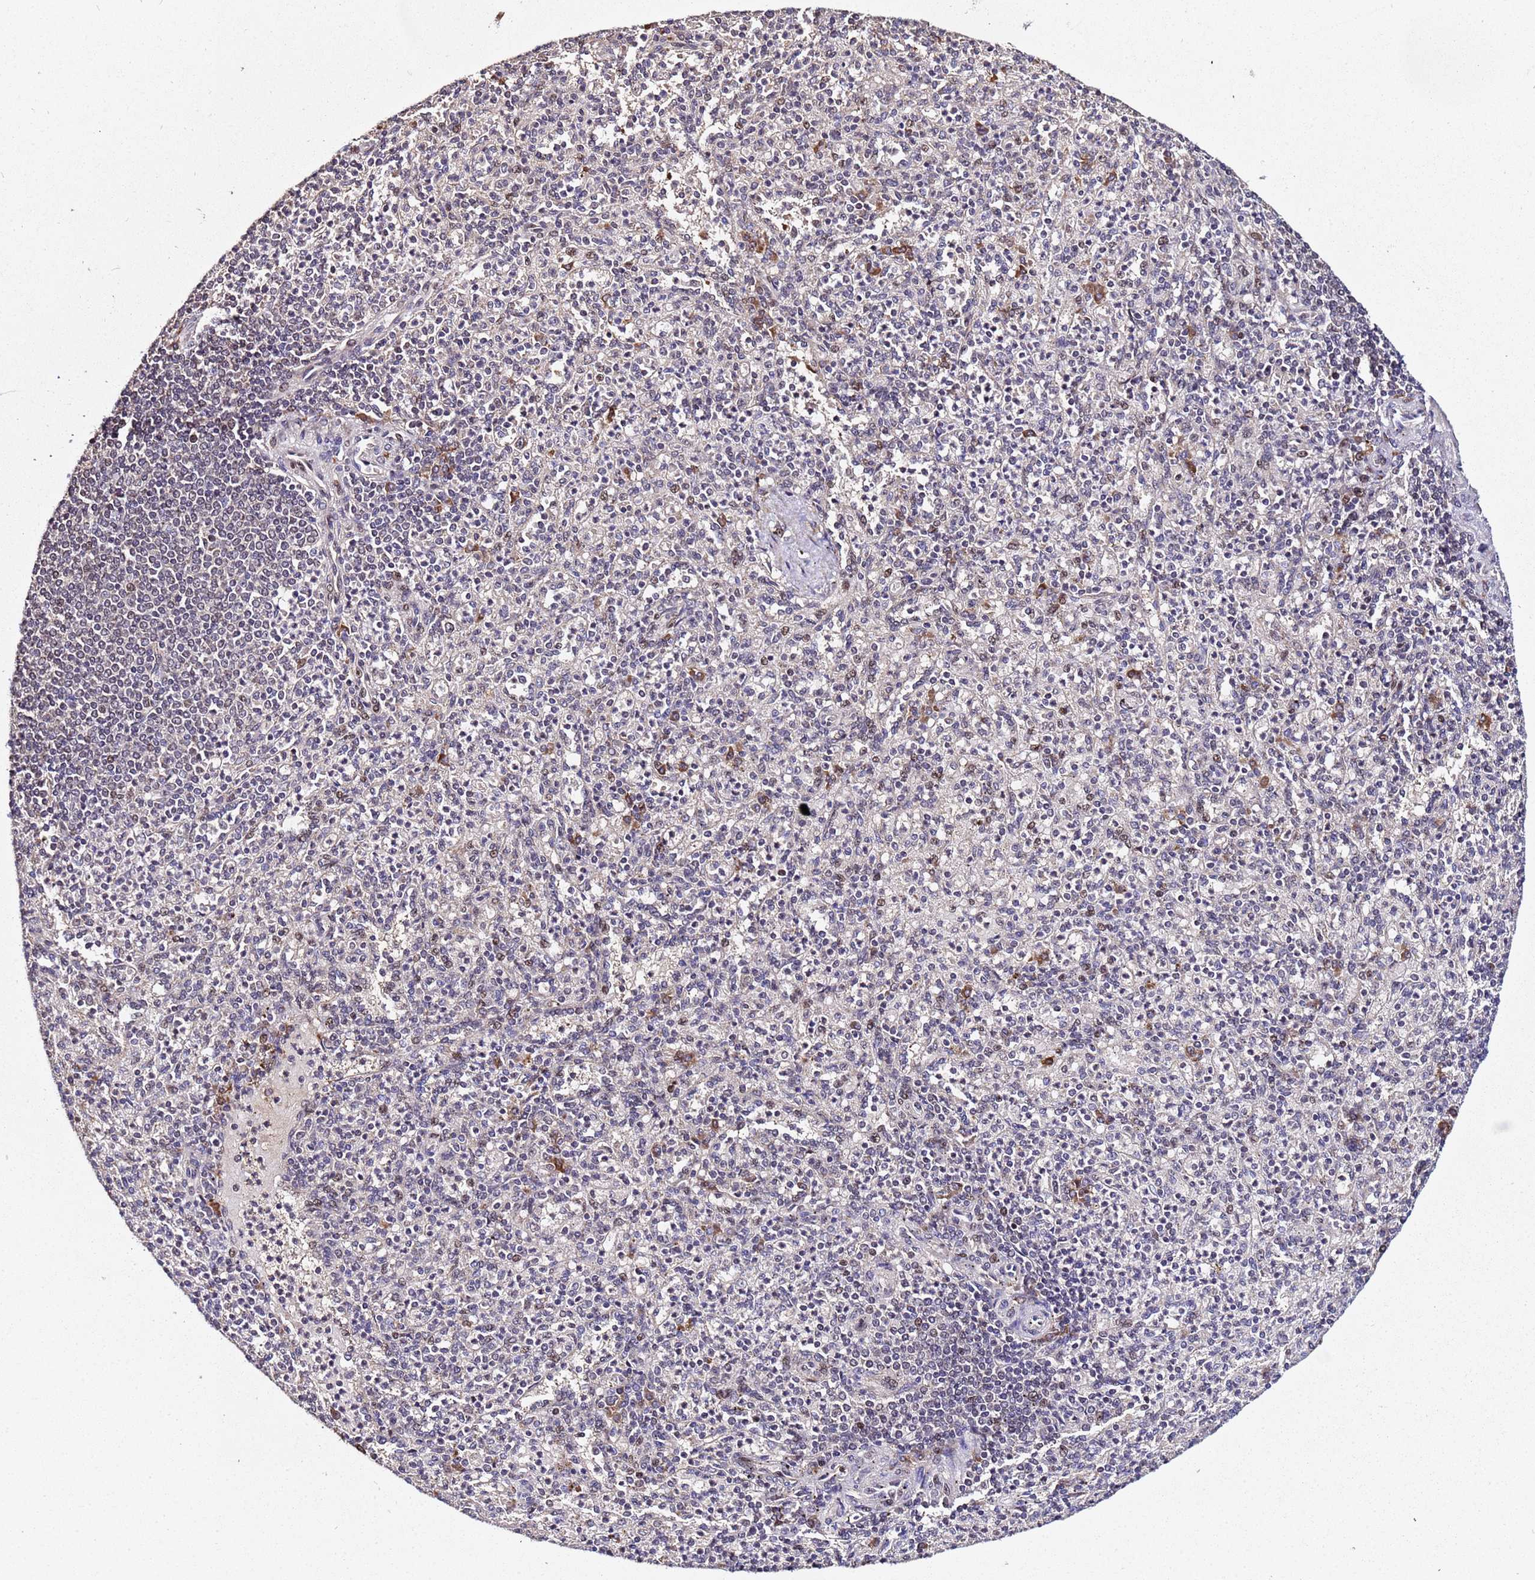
{"staining": {"intensity": "strong", "quantity": "<25%", "location": "cytoplasmic/membranous,nuclear"}, "tissue": "spleen", "cell_type": "Cells in red pulp", "image_type": "normal", "snomed": [{"axis": "morphology", "description": "Normal tissue, NOS"}, {"axis": "topography", "description": "Spleen"}], "caption": "Cells in red pulp demonstrate strong cytoplasmic/membranous,nuclear staining in about <25% of cells in unremarkable spleen. The staining was performed using DAB (3,3'-diaminobenzidine) to visualize the protein expression in brown, while the nuclei were stained in blue with hematoxylin (Magnification: 20x).", "gene": "WNK4", "patient": {"sex": "female", "age": 74}}